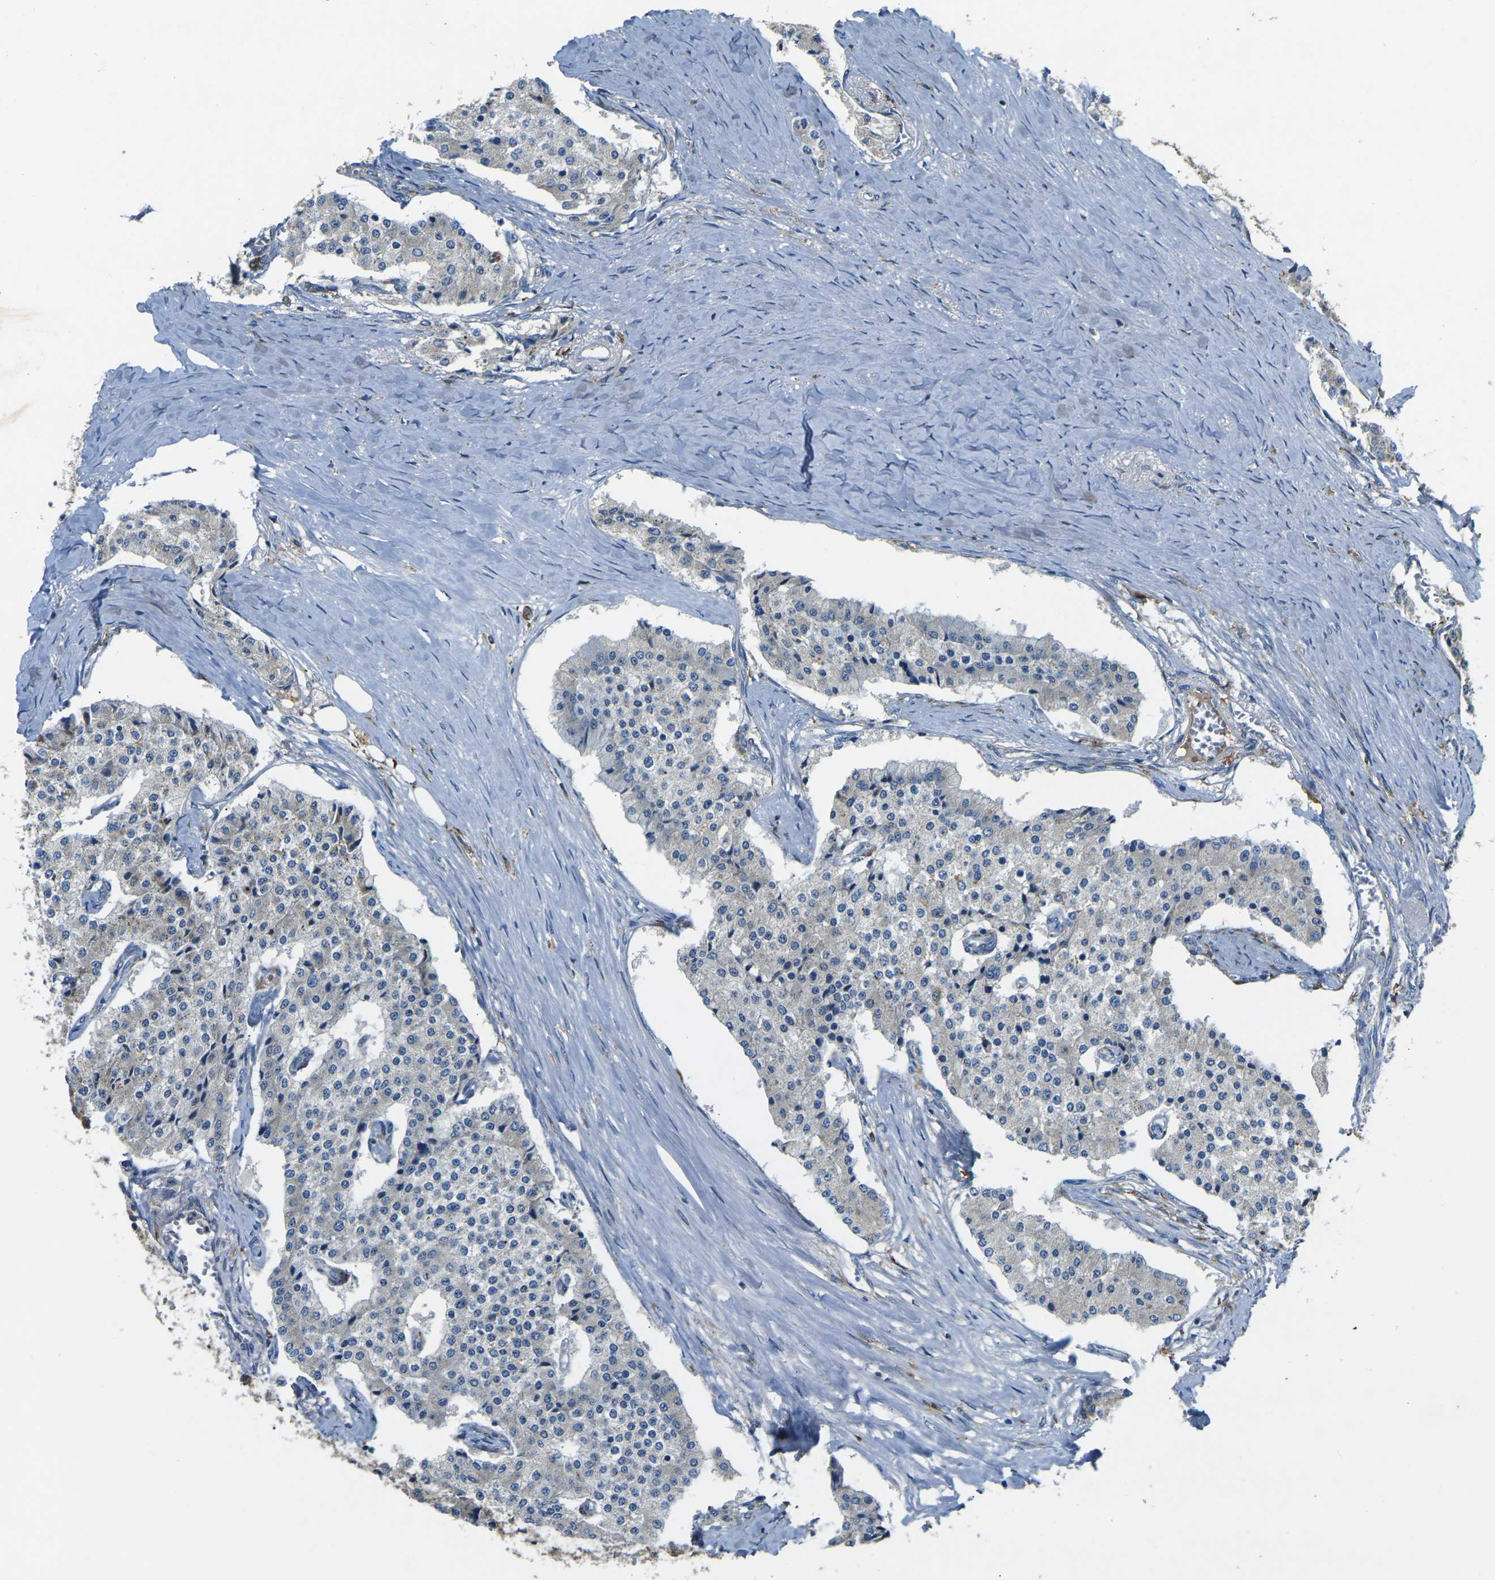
{"staining": {"intensity": "negative", "quantity": "none", "location": "none"}, "tissue": "carcinoid", "cell_type": "Tumor cells", "image_type": "cancer", "snomed": [{"axis": "morphology", "description": "Carcinoid, malignant, NOS"}, {"axis": "topography", "description": "Colon"}], "caption": "Immunohistochemical staining of carcinoid (malignant) reveals no significant positivity in tumor cells.", "gene": "PIGL", "patient": {"sex": "female", "age": 52}}